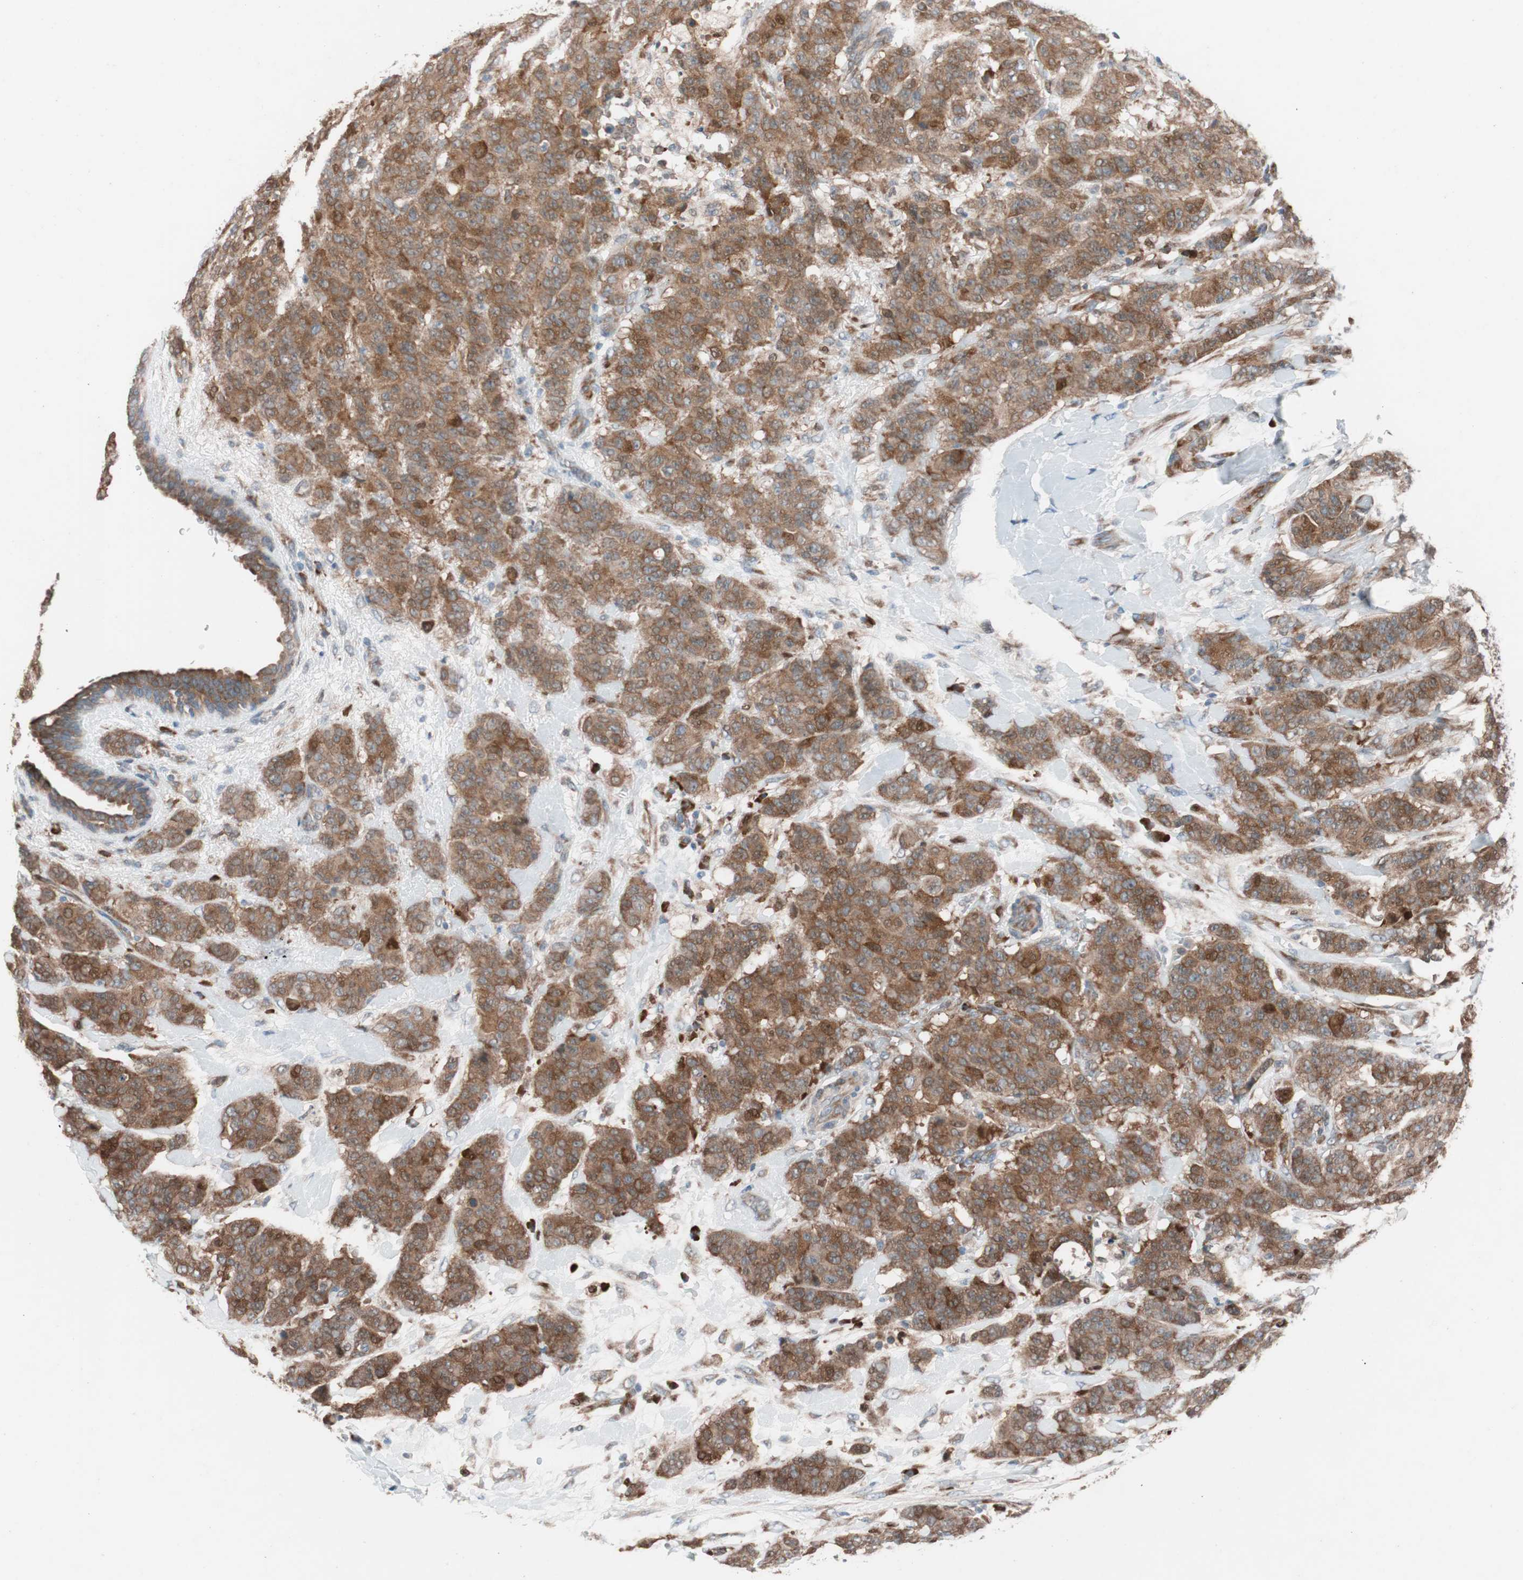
{"staining": {"intensity": "strong", "quantity": ">75%", "location": "cytoplasmic/membranous"}, "tissue": "breast cancer", "cell_type": "Tumor cells", "image_type": "cancer", "snomed": [{"axis": "morphology", "description": "Duct carcinoma"}, {"axis": "topography", "description": "Breast"}], "caption": "Breast cancer (invasive ductal carcinoma) stained for a protein (brown) shows strong cytoplasmic/membranous positive staining in about >75% of tumor cells.", "gene": "FAAH", "patient": {"sex": "female", "age": 40}}